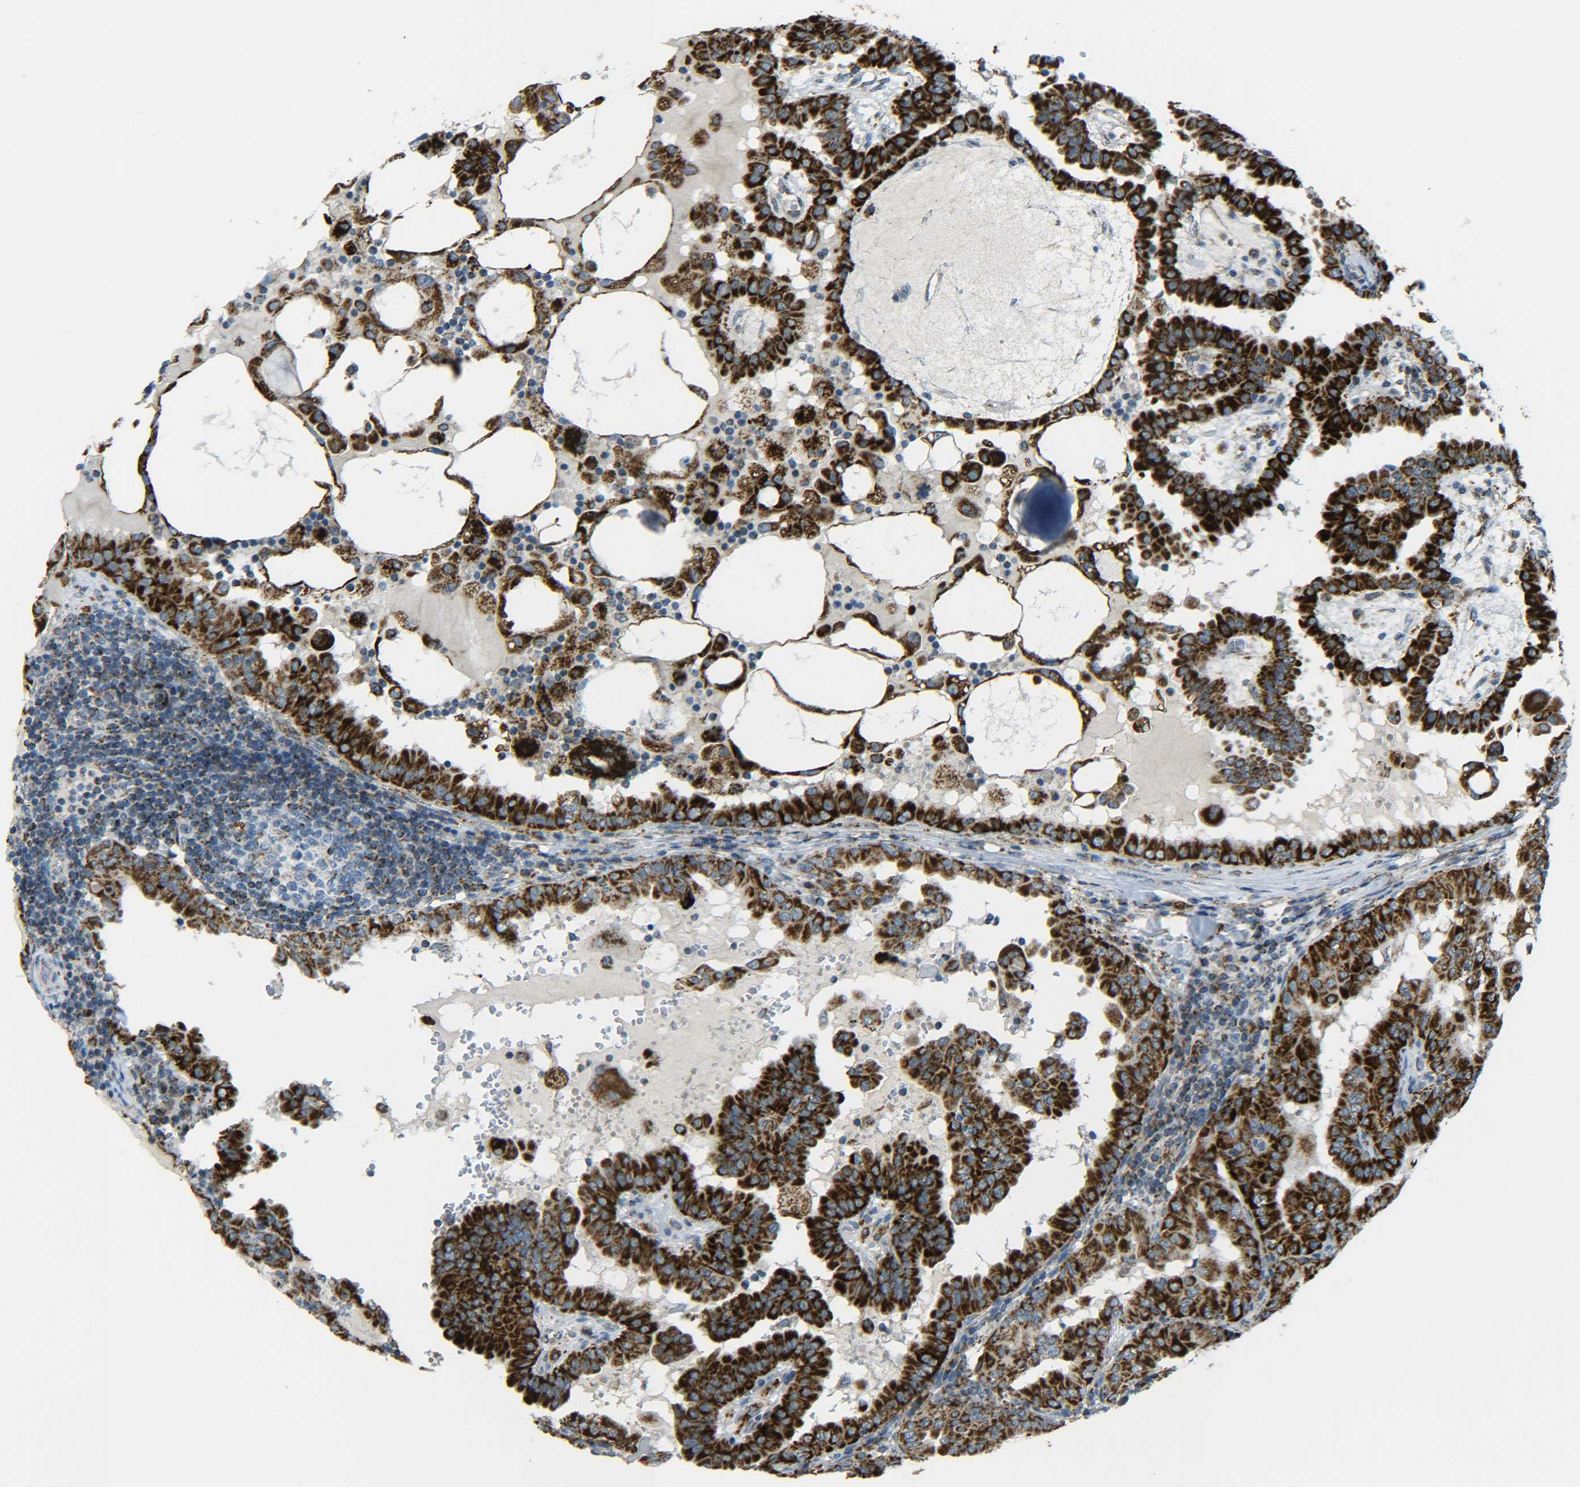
{"staining": {"intensity": "strong", "quantity": ">75%", "location": "cytoplasmic/membranous"}, "tissue": "thyroid cancer", "cell_type": "Tumor cells", "image_type": "cancer", "snomed": [{"axis": "morphology", "description": "Papillary adenocarcinoma, NOS"}, {"axis": "topography", "description": "Thyroid gland"}], "caption": "Strong cytoplasmic/membranous protein staining is seen in about >75% of tumor cells in papillary adenocarcinoma (thyroid).", "gene": "CYB5R1", "patient": {"sex": "male", "age": 33}}